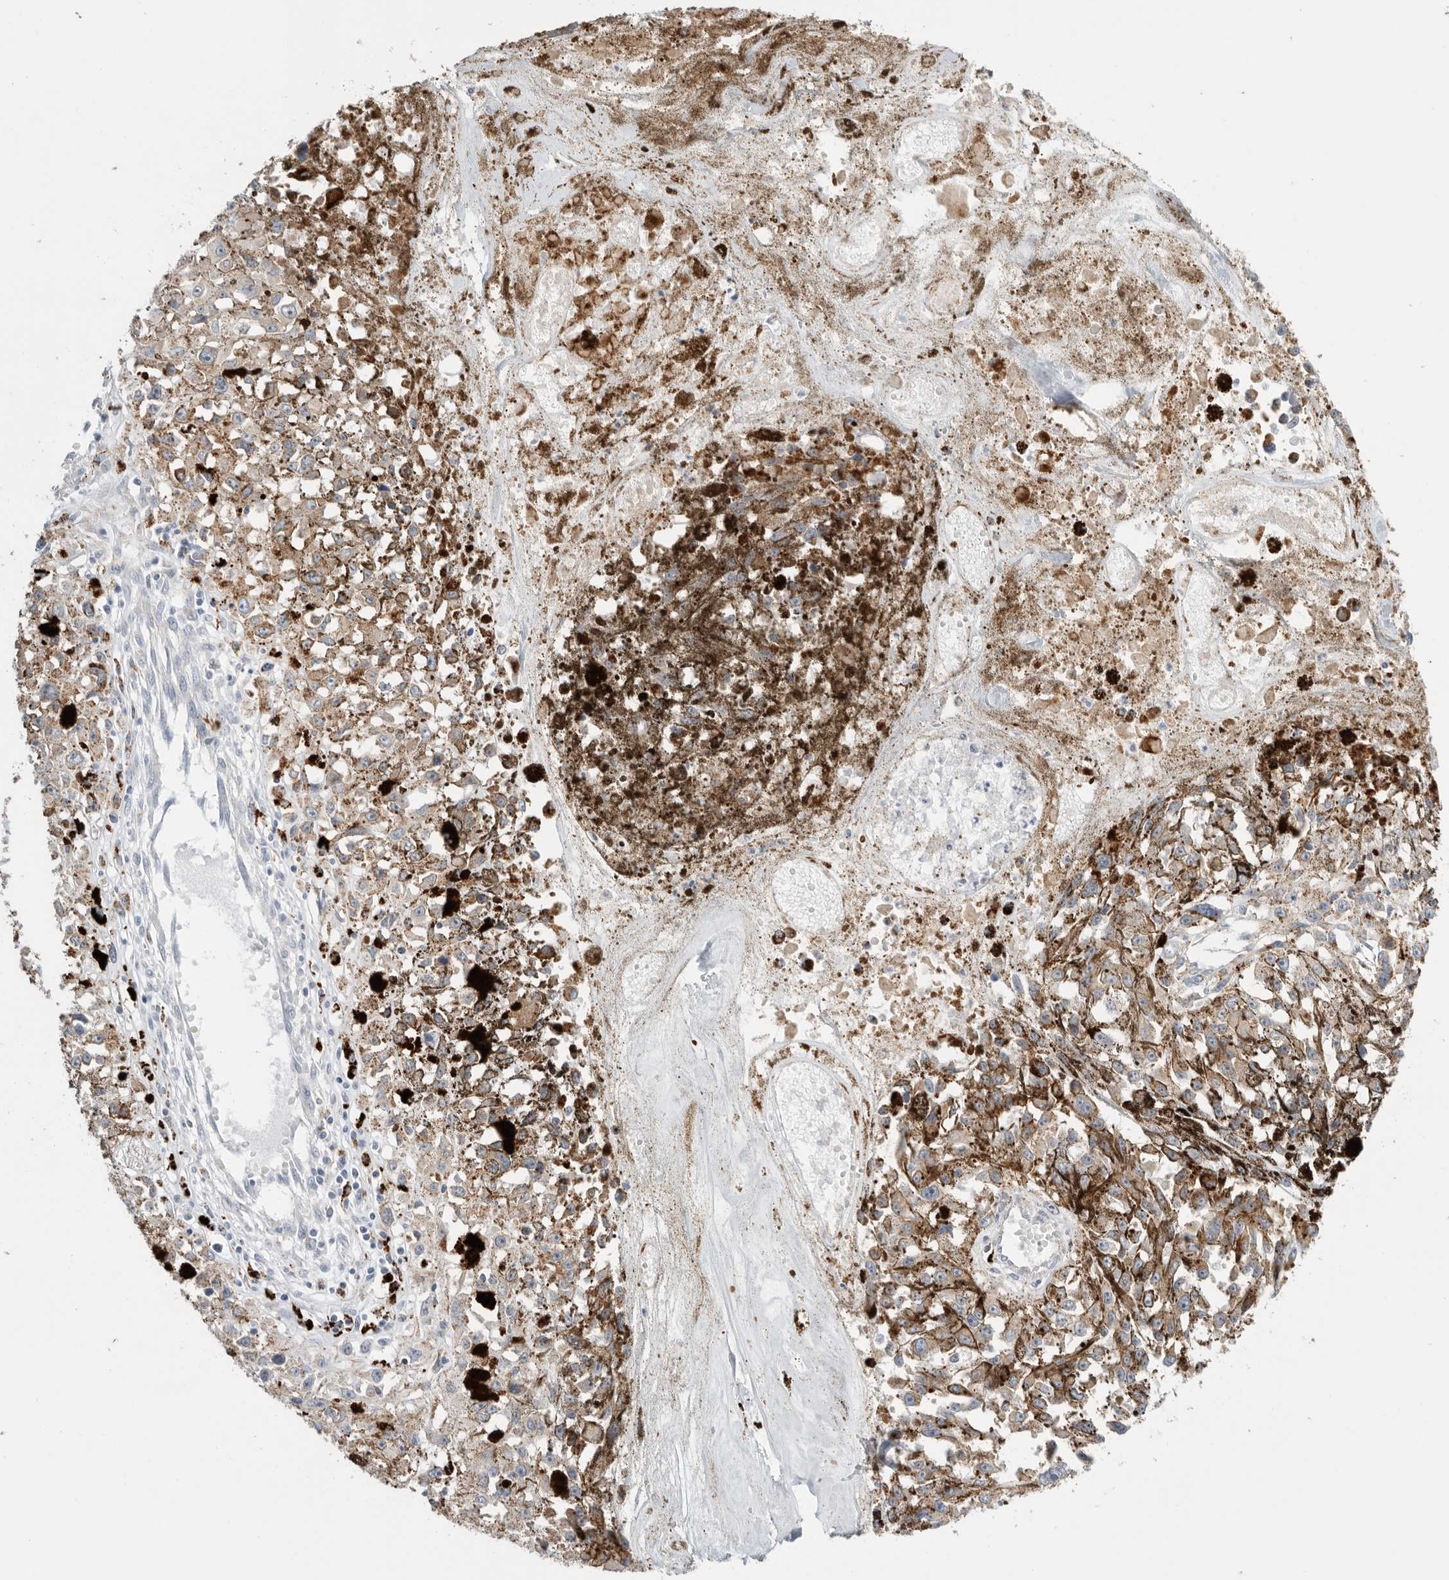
{"staining": {"intensity": "weak", "quantity": ">75%", "location": "cytoplasmic/membranous"}, "tissue": "melanoma", "cell_type": "Tumor cells", "image_type": "cancer", "snomed": [{"axis": "morphology", "description": "Malignant melanoma, Metastatic site"}, {"axis": "topography", "description": "Lymph node"}], "caption": "Immunohistochemical staining of melanoma demonstrates weak cytoplasmic/membranous protein positivity in approximately >75% of tumor cells. Using DAB (brown) and hematoxylin (blue) stains, captured at high magnification using brightfield microscopy.", "gene": "GGH", "patient": {"sex": "male", "age": 59}}